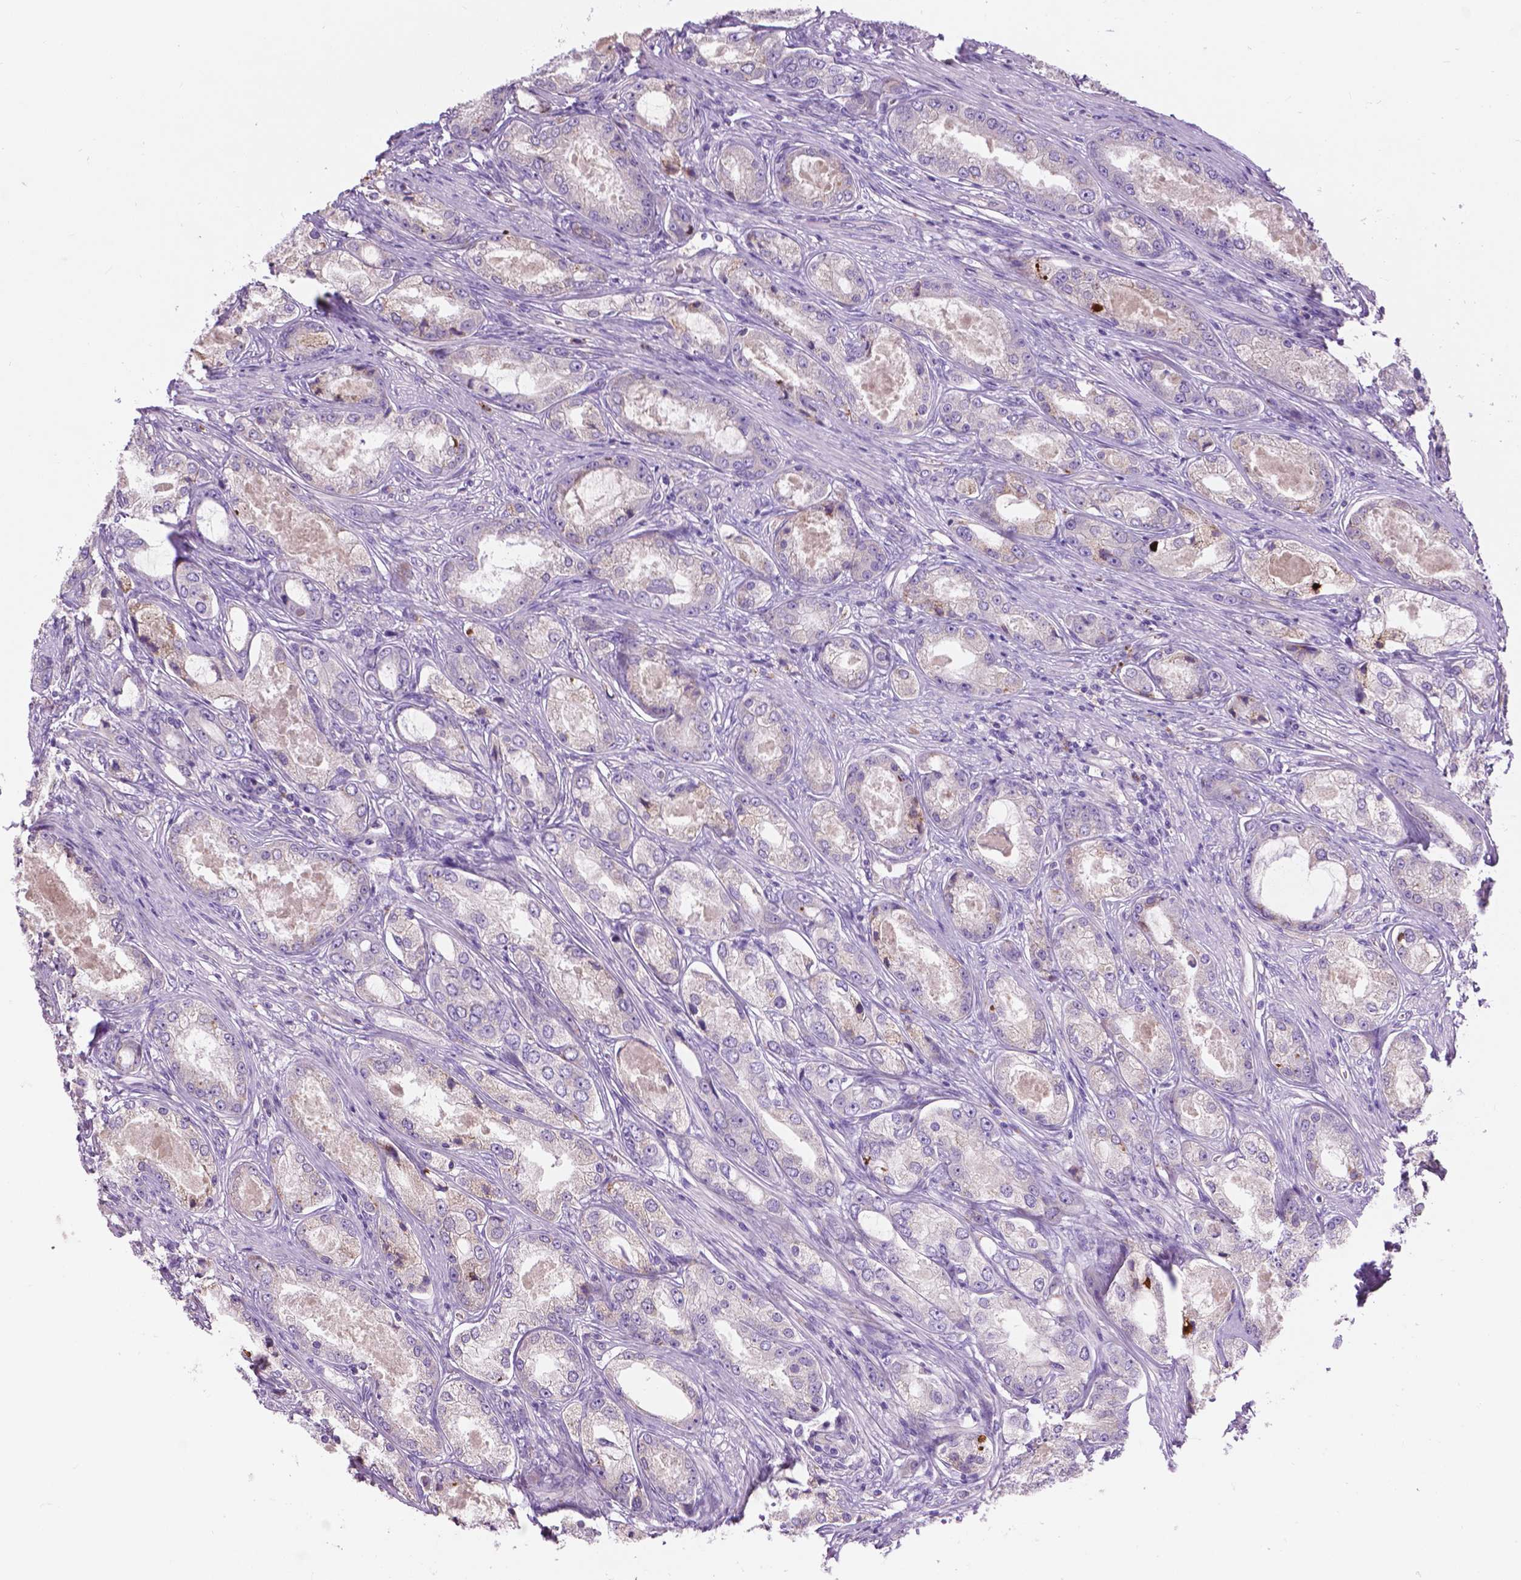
{"staining": {"intensity": "weak", "quantity": "<25%", "location": "cytoplasmic/membranous"}, "tissue": "prostate cancer", "cell_type": "Tumor cells", "image_type": "cancer", "snomed": [{"axis": "morphology", "description": "Adenocarcinoma, Low grade"}, {"axis": "topography", "description": "Prostate"}], "caption": "Tumor cells are negative for brown protein staining in prostate cancer (adenocarcinoma (low-grade)).", "gene": "NOXO1", "patient": {"sex": "male", "age": 68}}